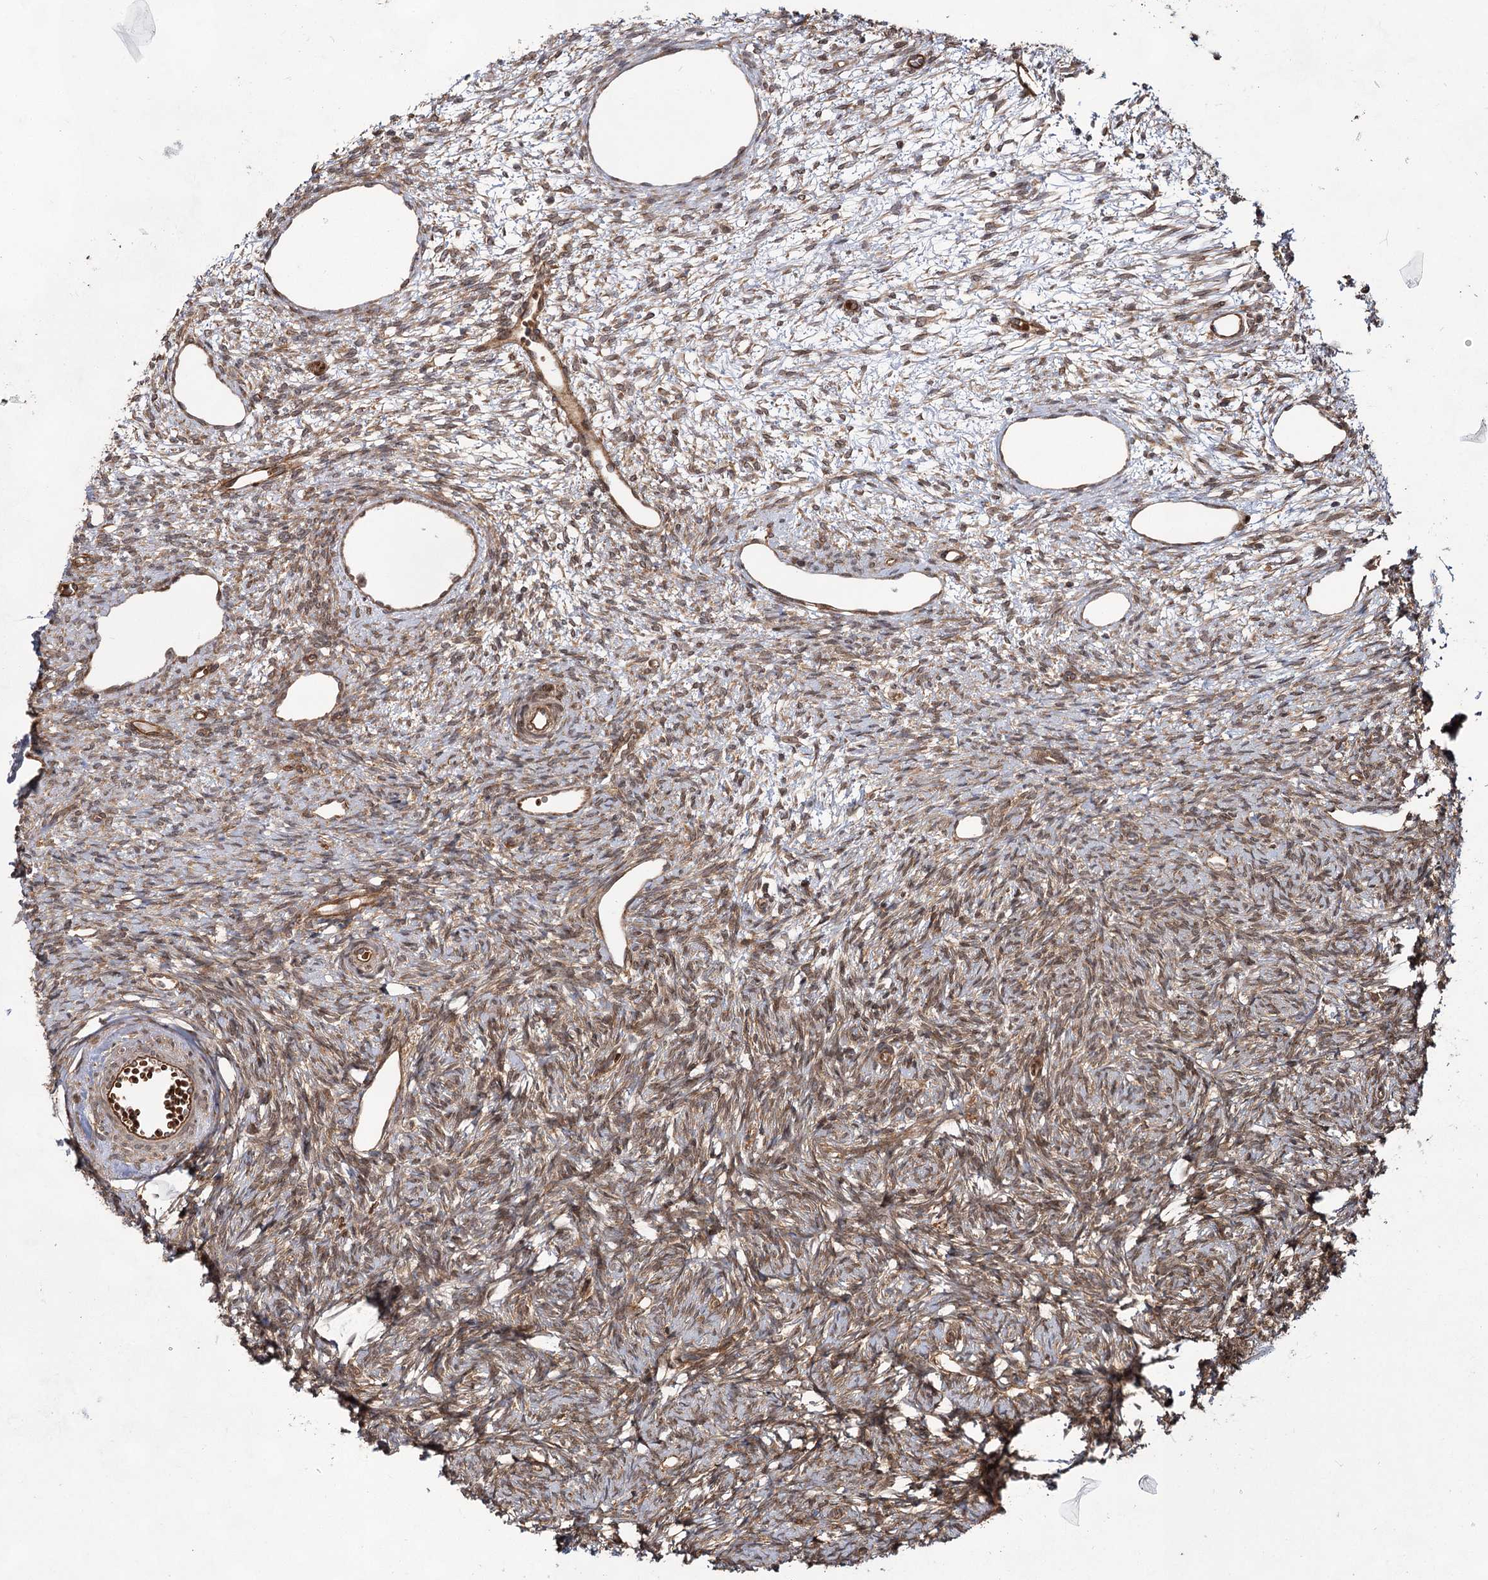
{"staining": {"intensity": "moderate", "quantity": ">75%", "location": "cytoplasmic/membranous"}, "tissue": "ovary", "cell_type": "Ovarian stroma cells", "image_type": "normal", "snomed": [{"axis": "morphology", "description": "Normal tissue, NOS"}, {"axis": "topography", "description": "Ovary"}], "caption": "Brown immunohistochemical staining in unremarkable human ovary shows moderate cytoplasmic/membranous staining in approximately >75% of ovarian stroma cells.", "gene": "IQSEC1", "patient": {"sex": "female", "age": 51}}